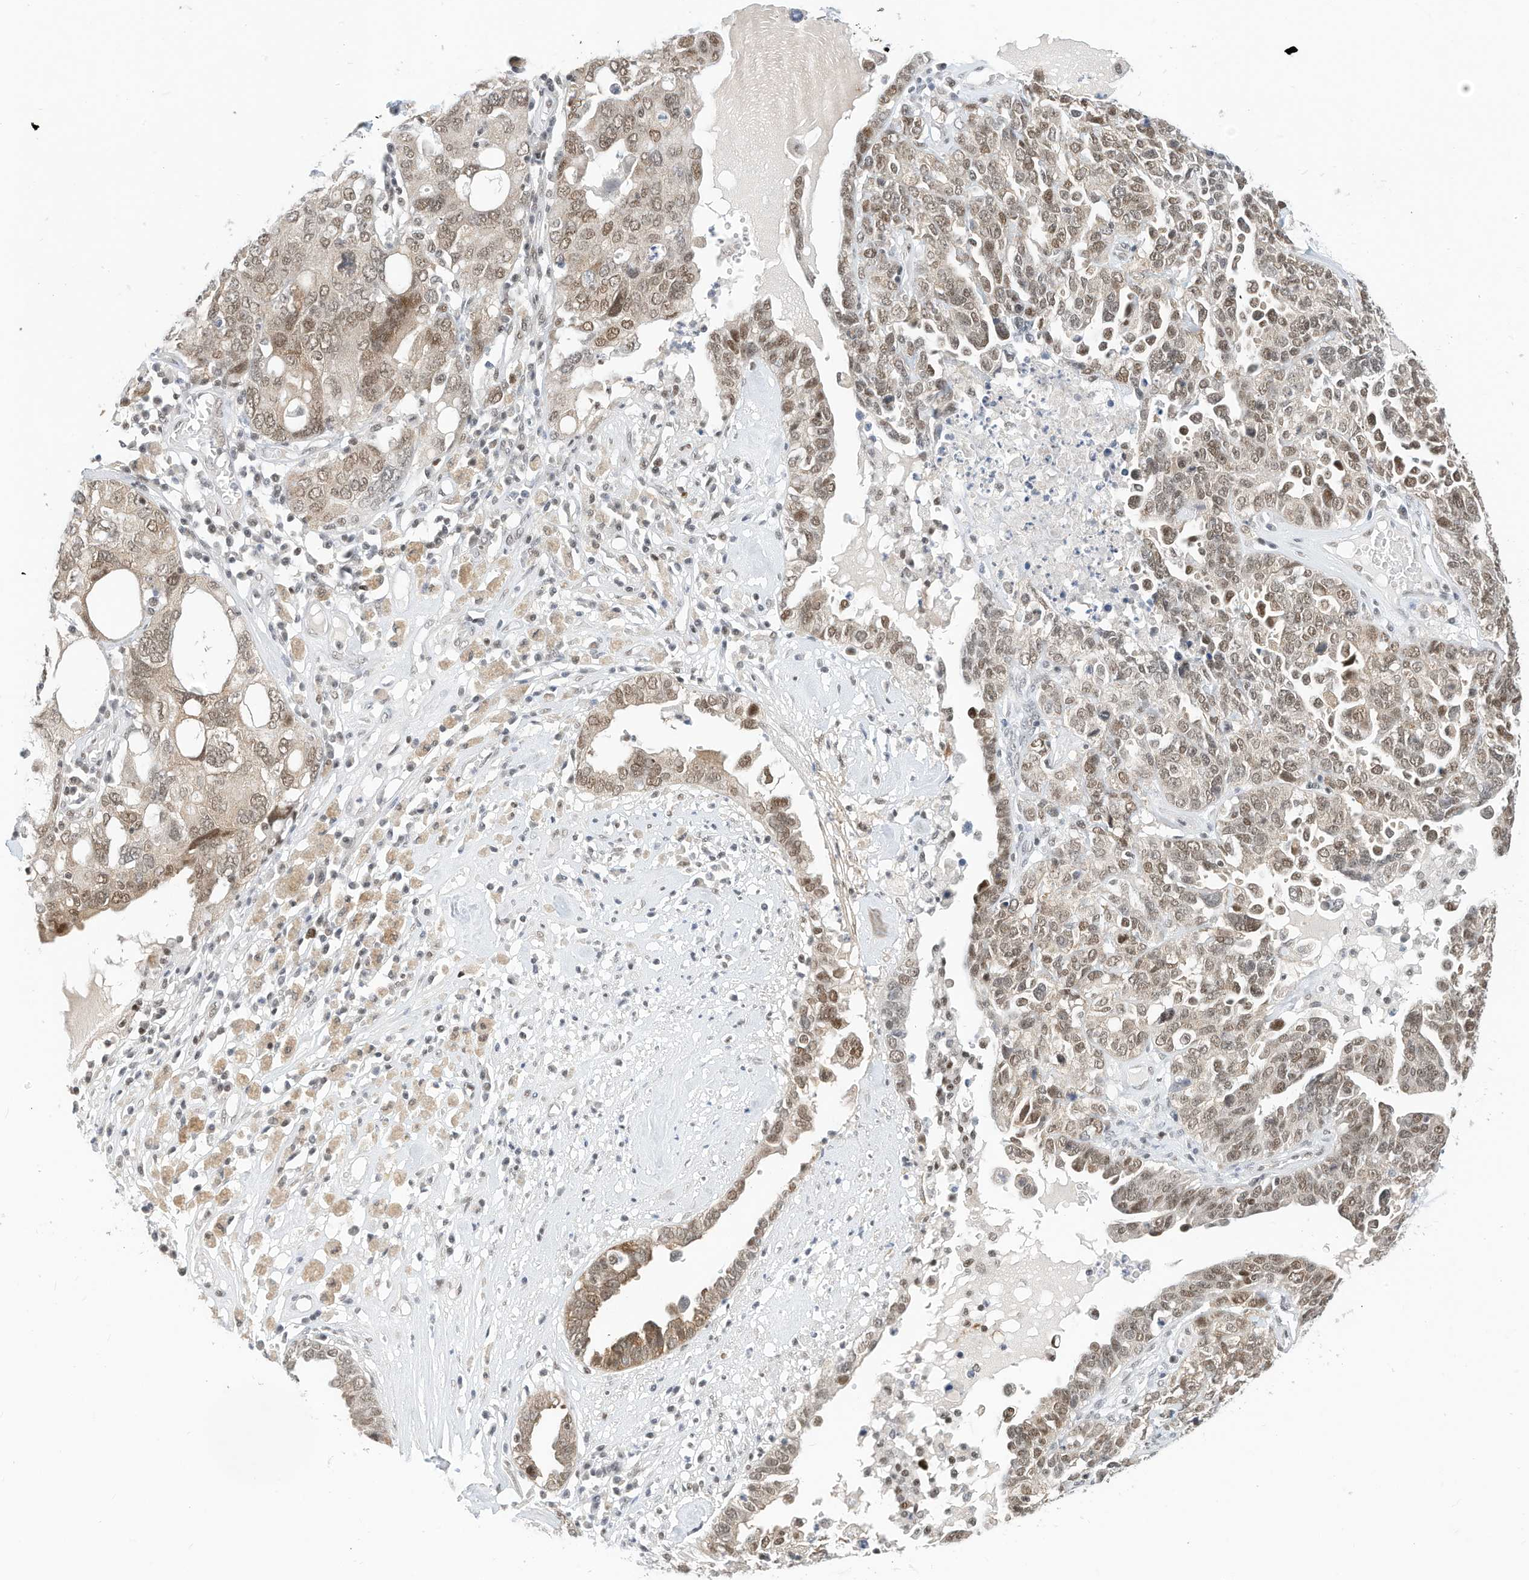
{"staining": {"intensity": "moderate", "quantity": ">75%", "location": "nuclear"}, "tissue": "ovarian cancer", "cell_type": "Tumor cells", "image_type": "cancer", "snomed": [{"axis": "morphology", "description": "Carcinoma, endometroid"}, {"axis": "topography", "description": "Ovary"}], "caption": "Approximately >75% of tumor cells in human ovarian cancer (endometroid carcinoma) reveal moderate nuclear protein staining as visualized by brown immunohistochemical staining.", "gene": "OGT", "patient": {"sex": "female", "age": 62}}